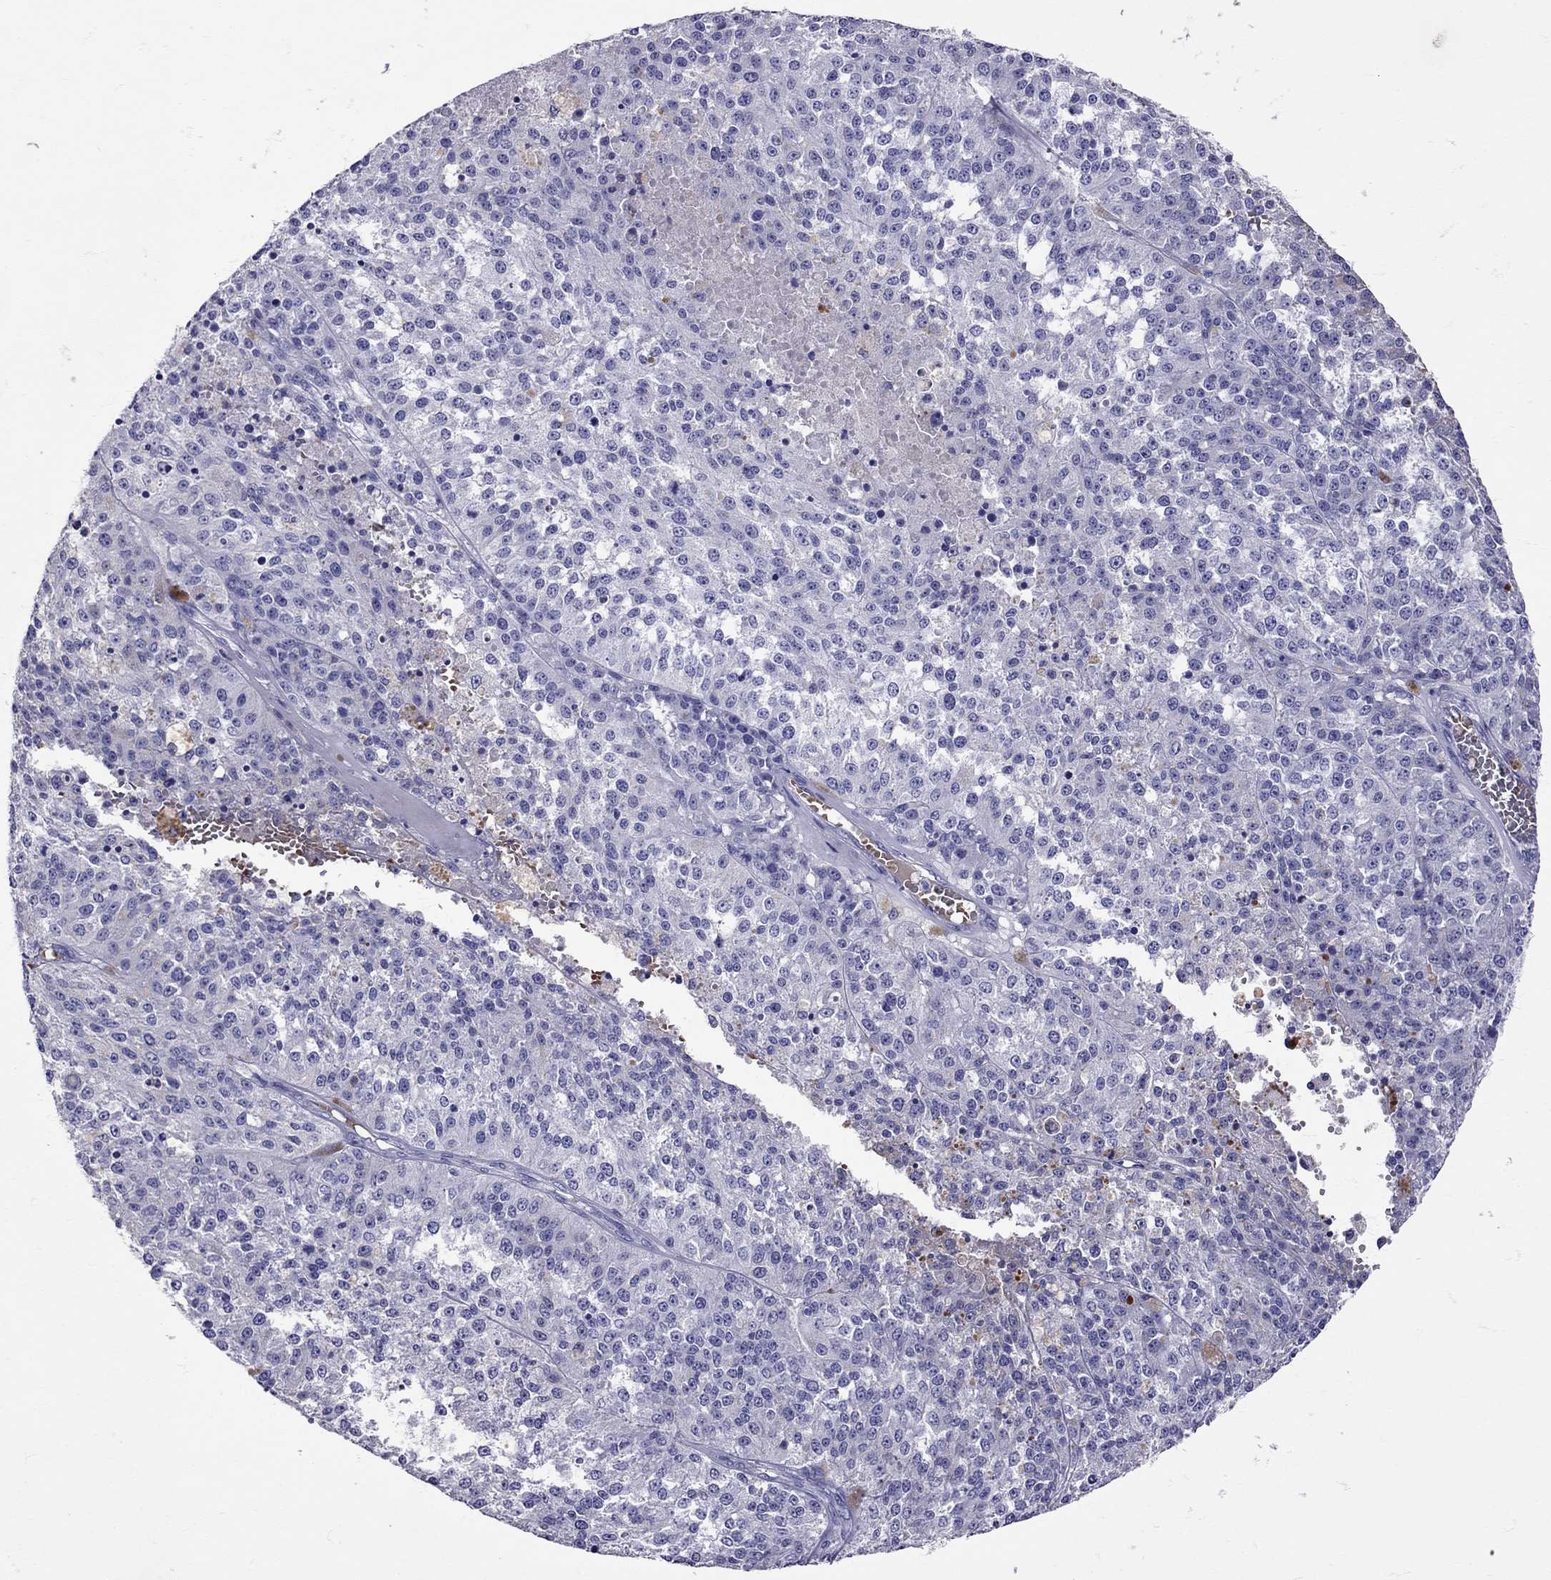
{"staining": {"intensity": "negative", "quantity": "none", "location": "none"}, "tissue": "melanoma", "cell_type": "Tumor cells", "image_type": "cancer", "snomed": [{"axis": "morphology", "description": "Malignant melanoma, Metastatic site"}, {"axis": "topography", "description": "Lymph node"}], "caption": "A high-resolution histopathology image shows IHC staining of malignant melanoma (metastatic site), which displays no significant staining in tumor cells.", "gene": "TBR1", "patient": {"sex": "female", "age": 64}}